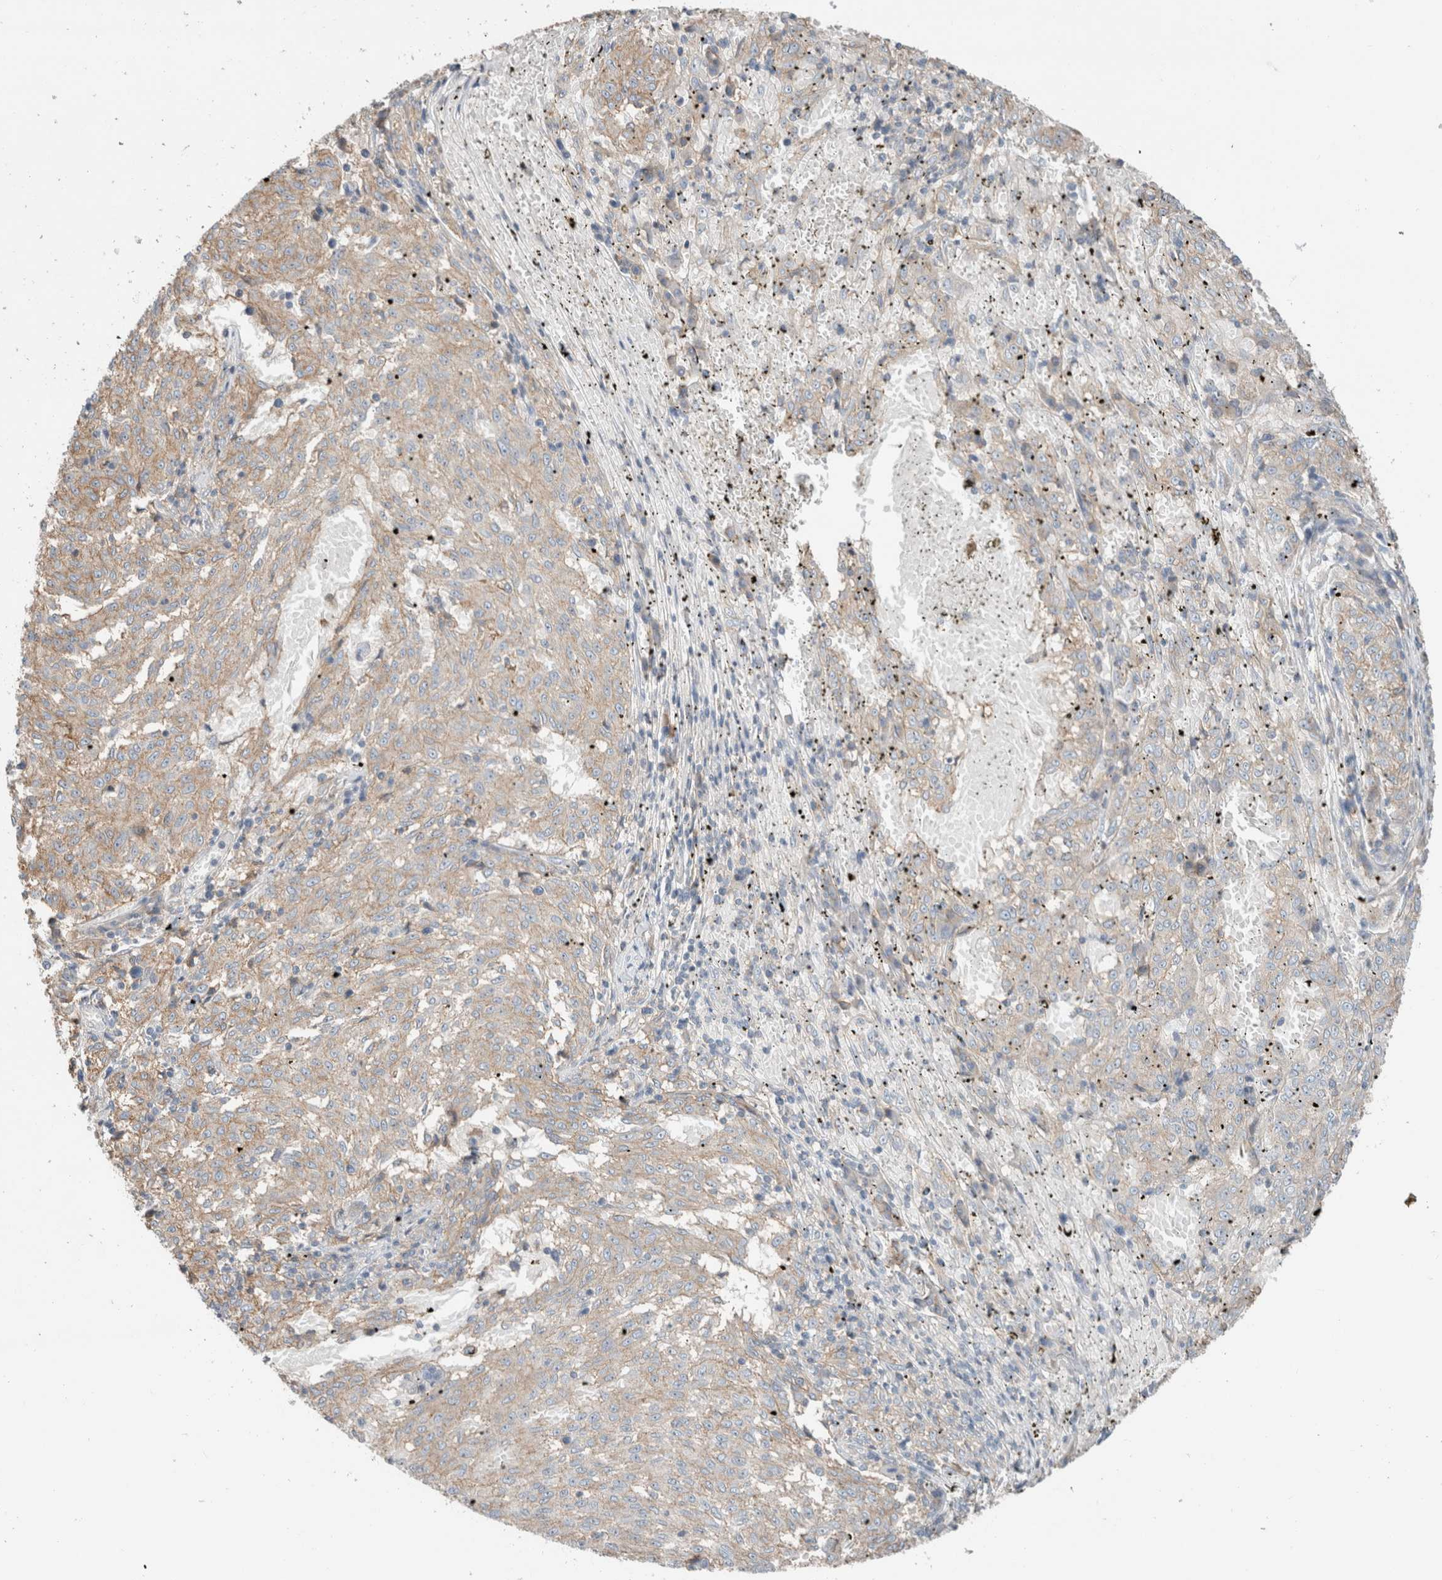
{"staining": {"intensity": "weak", "quantity": "25%-75%", "location": "cytoplasmic/membranous"}, "tissue": "melanoma", "cell_type": "Tumor cells", "image_type": "cancer", "snomed": [{"axis": "morphology", "description": "Malignant melanoma, NOS"}, {"axis": "topography", "description": "Skin"}], "caption": "Weak cytoplasmic/membranous staining for a protein is appreciated in about 25%-75% of tumor cells of malignant melanoma using immunohistochemistry (IHC).", "gene": "ERCC6L2", "patient": {"sex": "female", "age": 72}}